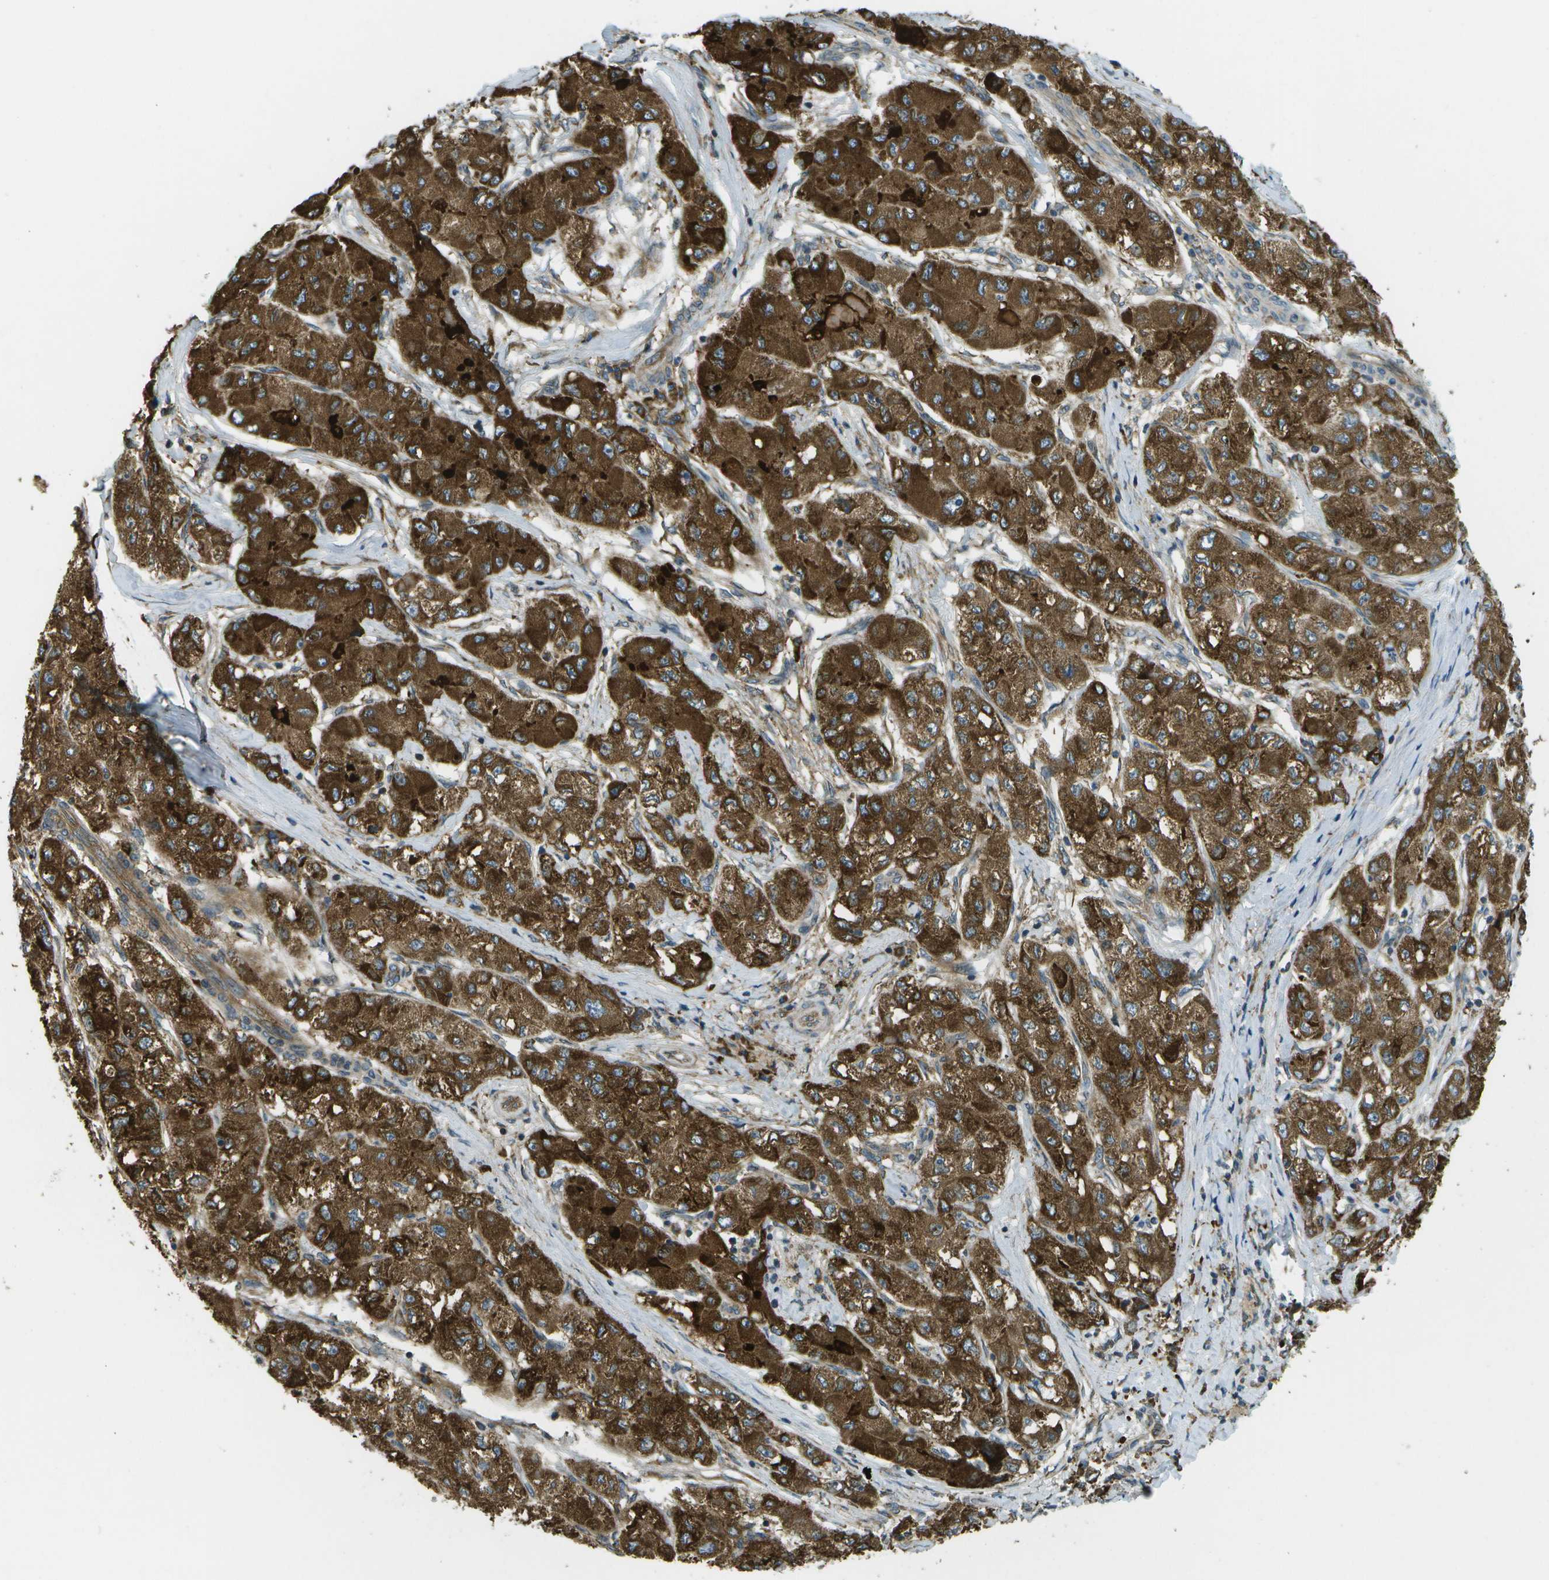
{"staining": {"intensity": "strong", "quantity": ">75%", "location": "cytoplasmic/membranous"}, "tissue": "liver cancer", "cell_type": "Tumor cells", "image_type": "cancer", "snomed": [{"axis": "morphology", "description": "Carcinoma, Hepatocellular, NOS"}, {"axis": "topography", "description": "Liver"}], "caption": "Immunohistochemistry of human hepatocellular carcinoma (liver) reveals high levels of strong cytoplasmic/membranous positivity in approximately >75% of tumor cells.", "gene": "USP30", "patient": {"sex": "male", "age": 80}}